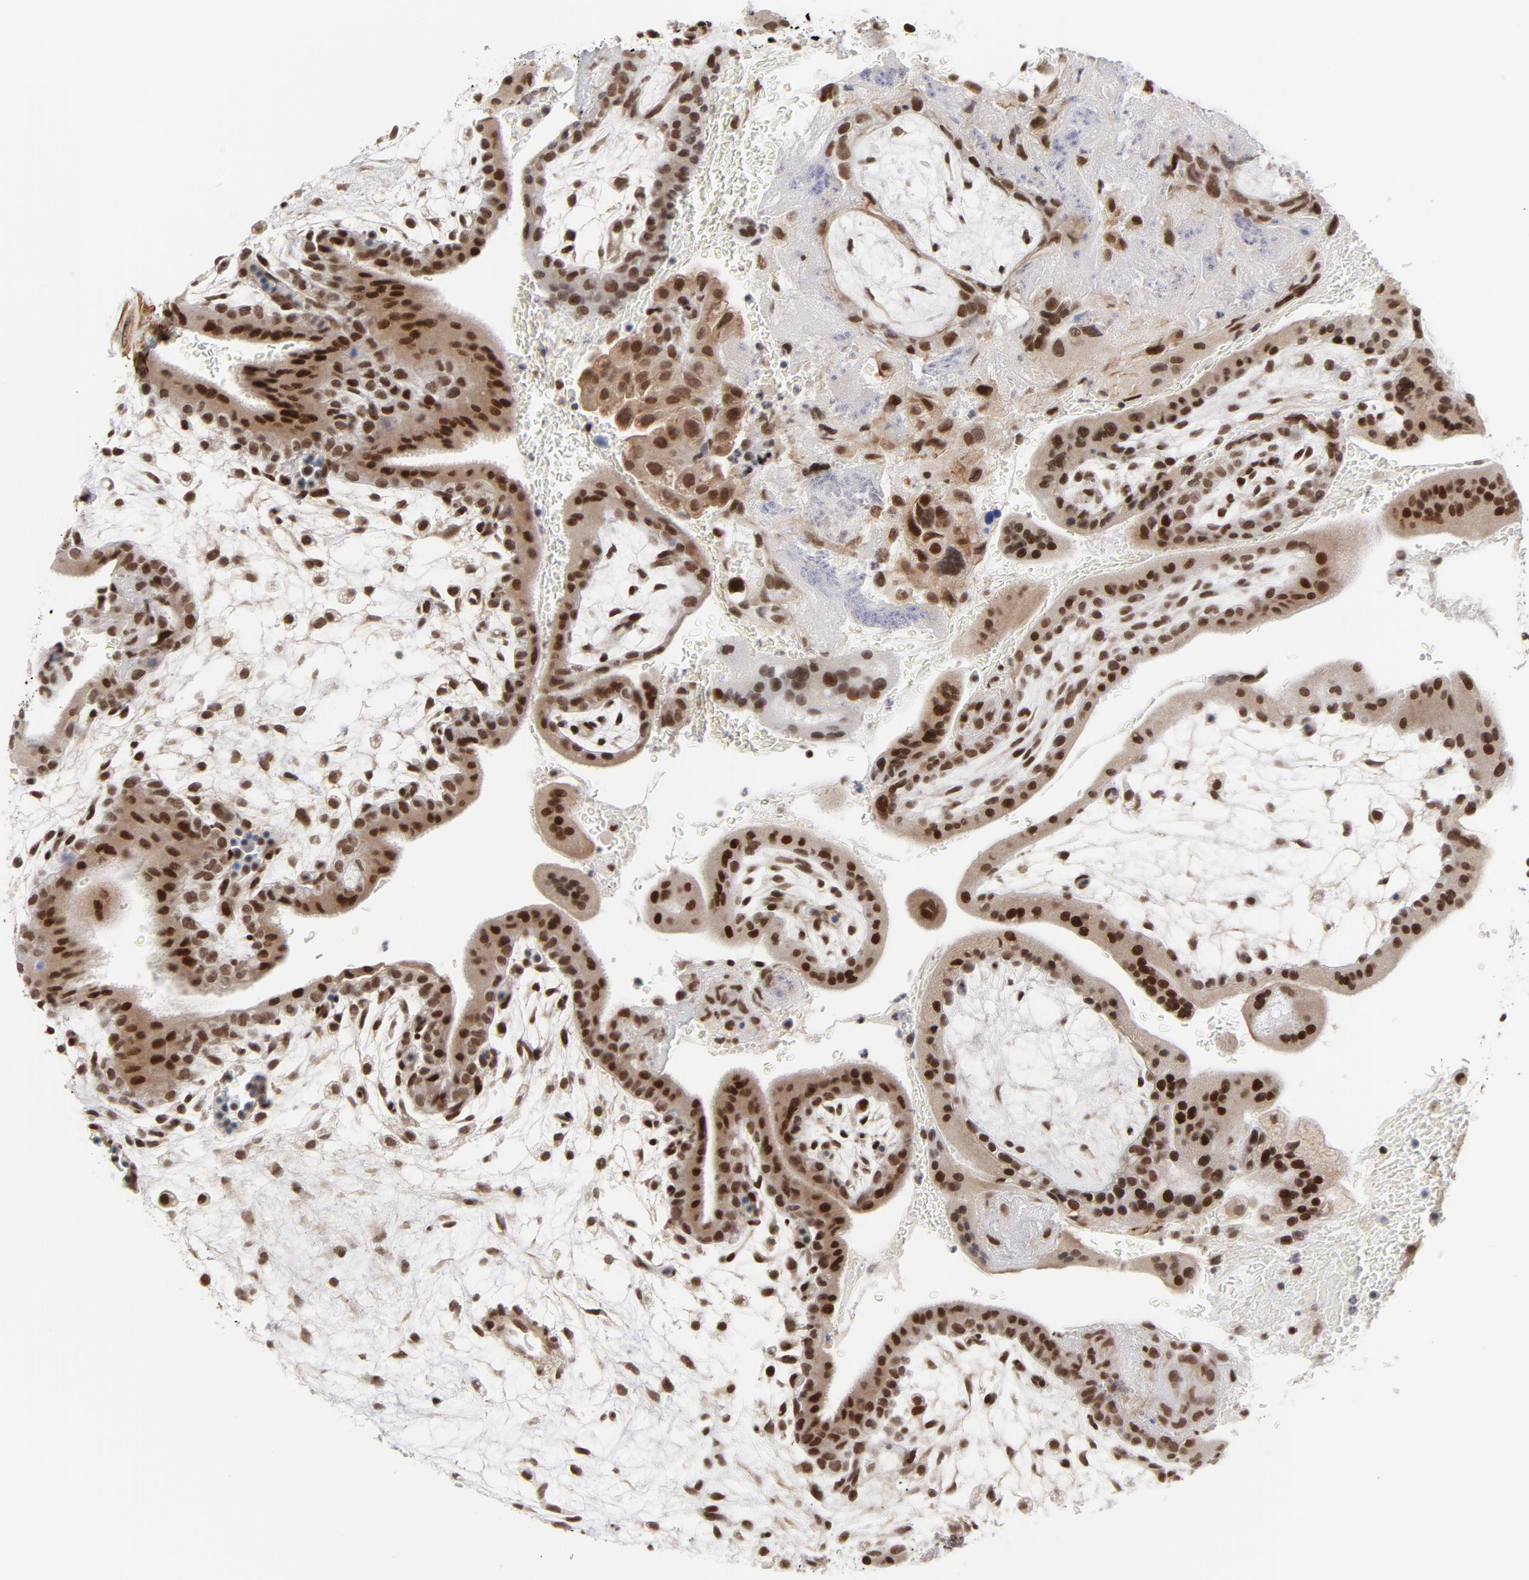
{"staining": {"intensity": "strong", "quantity": ">75%", "location": "nuclear"}, "tissue": "placenta", "cell_type": "Decidual cells", "image_type": "normal", "snomed": [{"axis": "morphology", "description": "Normal tissue, NOS"}, {"axis": "topography", "description": "Placenta"}], "caption": "Immunohistochemistry (DAB (3,3'-diaminobenzidine)) staining of unremarkable human placenta demonstrates strong nuclear protein staining in approximately >75% of decidual cells. (DAB IHC, brown staining for protein, blue staining for nuclei).", "gene": "CTCF", "patient": {"sex": "female", "age": 35}}